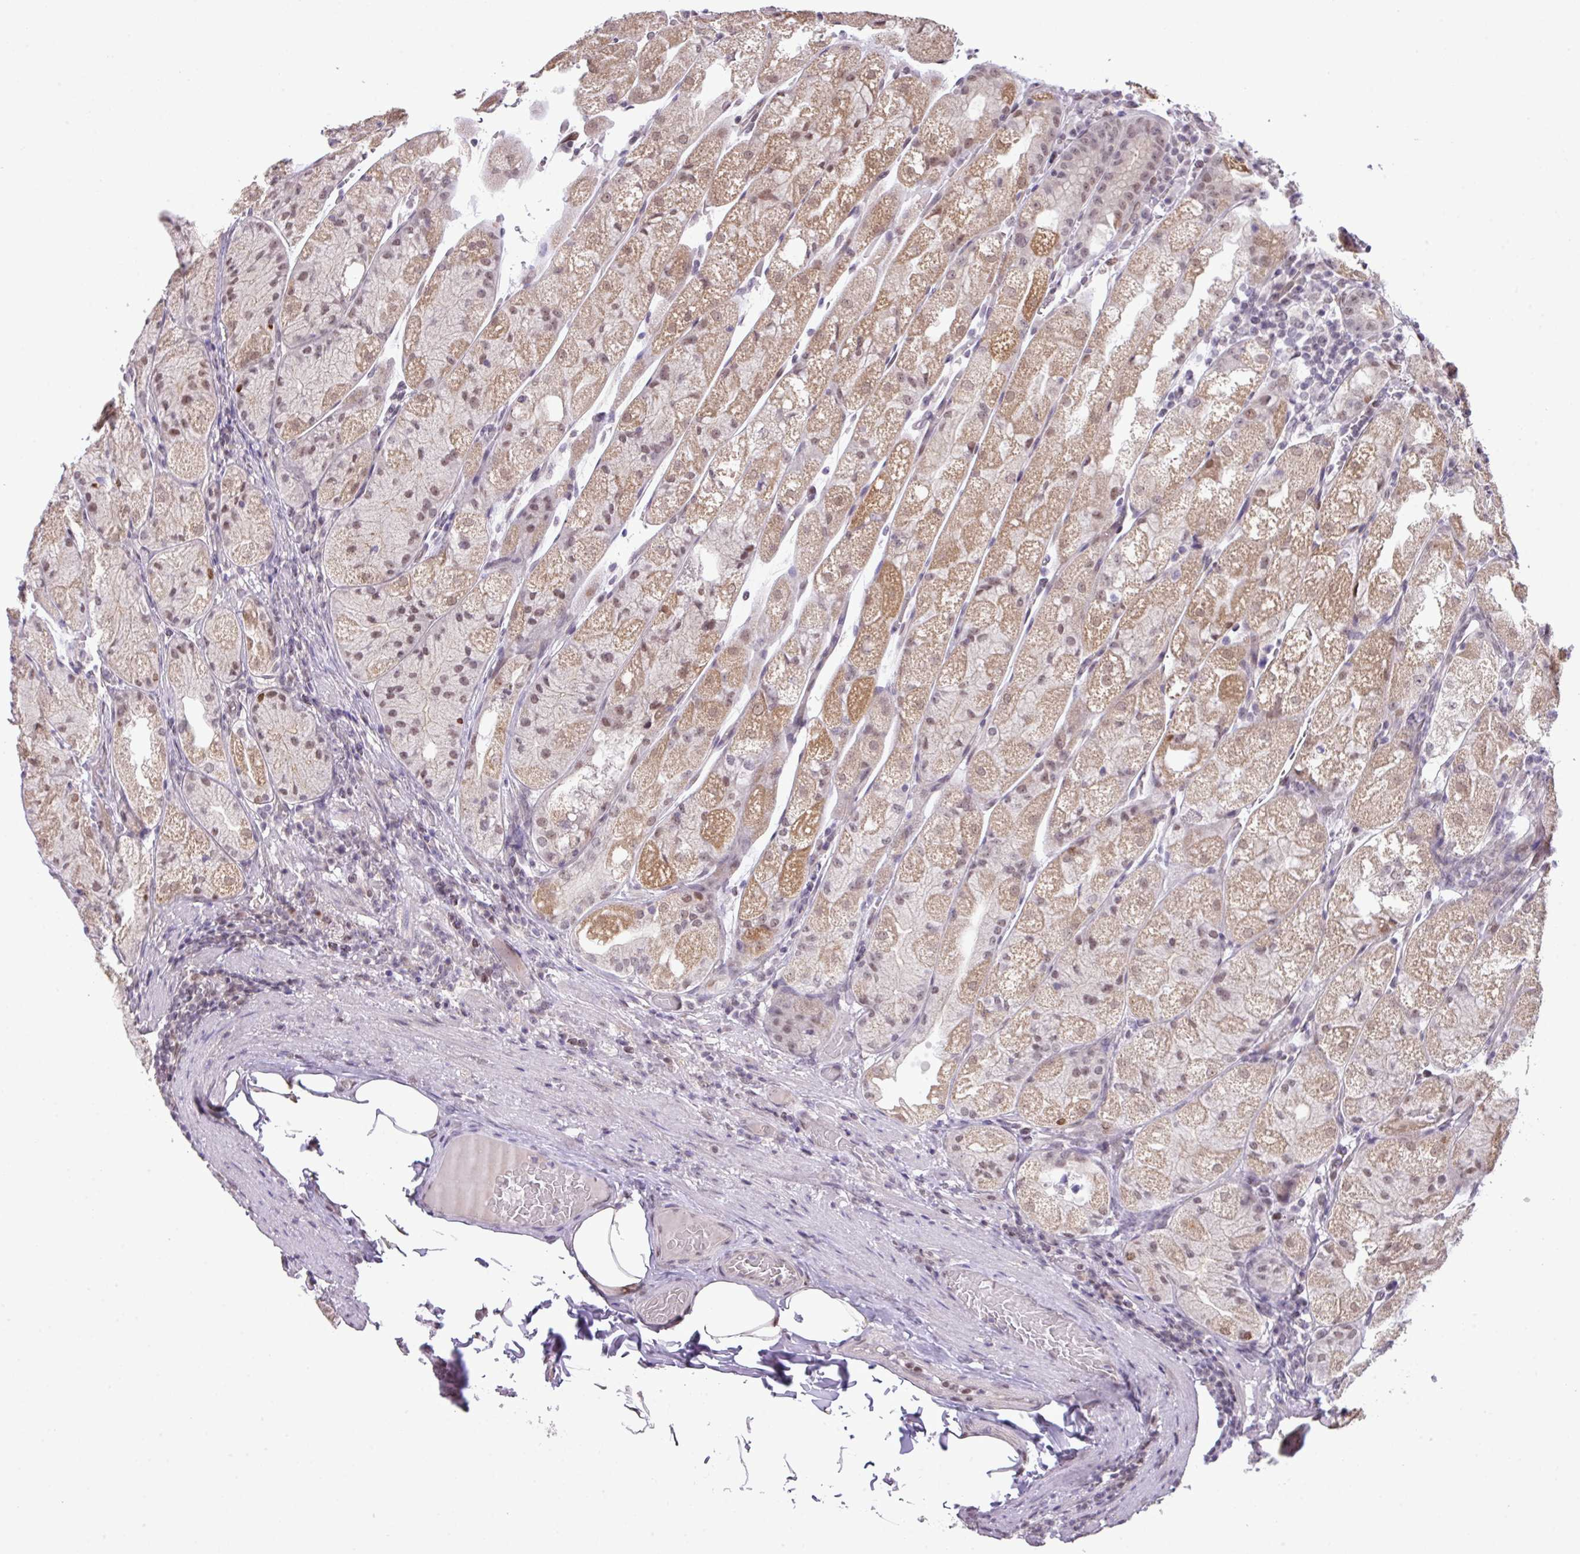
{"staining": {"intensity": "moderate", "quantity": "25%-75%", "location": "cytoplasmic/membranous,nuclear"}, "tissue": "stomach", "cell_type": "Glandular cells", "image_type": "normal", "snomed": [{"axis": "morphology", "description": "Normal tissue, NOS"}, {"axis": "topography", "description": "Stomach, upper"}], "caption": "IHC staining of normal stomach, which demonstrates medium levels of moderate cytoplasmic/membranous,nuclear expression in about 25%-75% of glandular cells indicating moderate cytoplasmic/membranous,nuclear protein positivity. The staining was performed using DAB (3,3'-diaminobenzidine) (brown) for protein detection and nuclei were counterstained in hematoxylin (blue).", "gene": "ANKRD13B", "patient": {"sex": "male", "age": 52}}